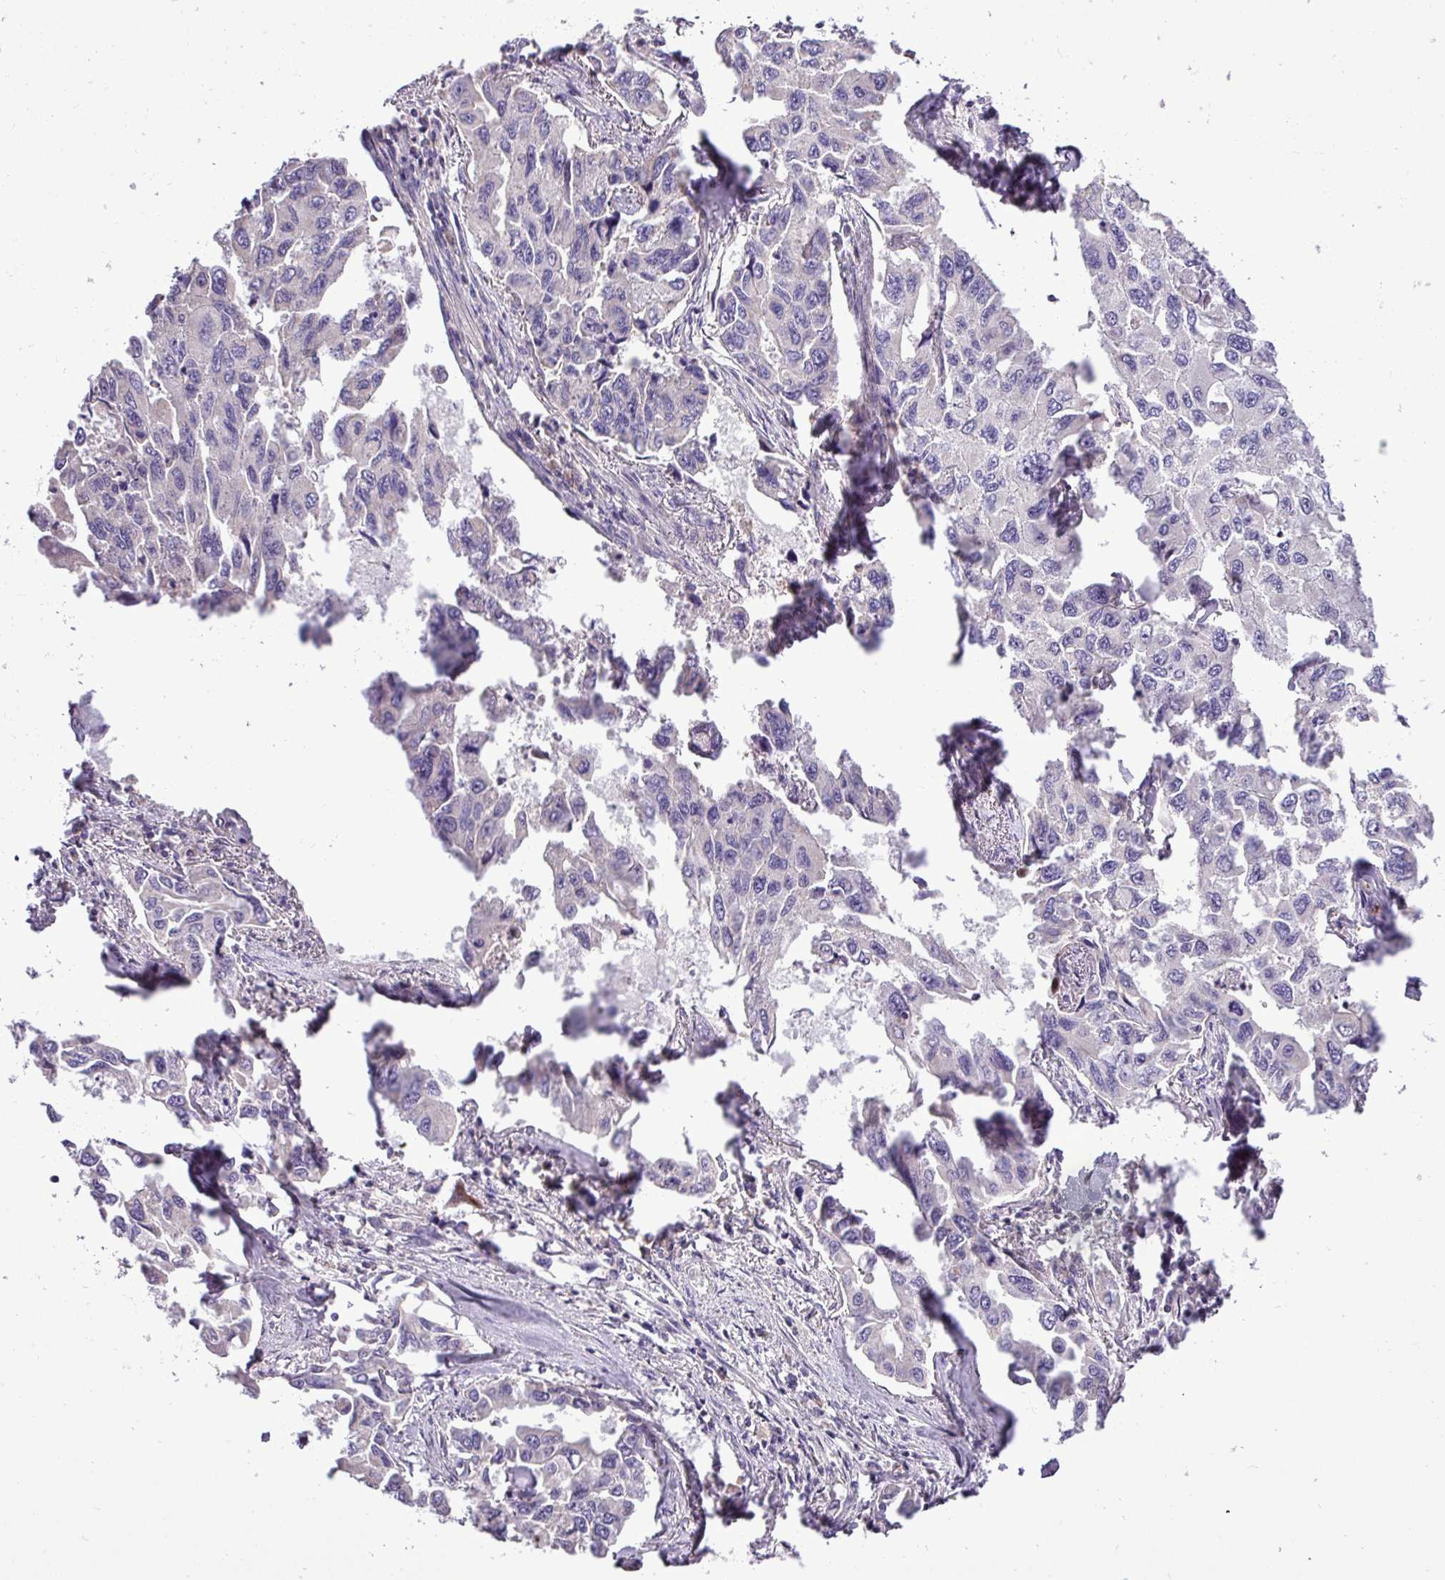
{"staining": {"intensity": "negative", "quantity": "none", "location": "none"}, "tissue": "lung cancer", "cell_type": "Tumor cells", "image_type": "cancer", "snomed": [{"axis": "morphology", "description": "Adenocarcinoma, NOS"}, {"axis": "topography", "description": "Lung"}], "caption": "Lung adenocarcinoma stained for a protein using IHC reveals no staining tumor cells.", "gene": "FAM183A", "patient": {"sex": "male", "age": 64}}